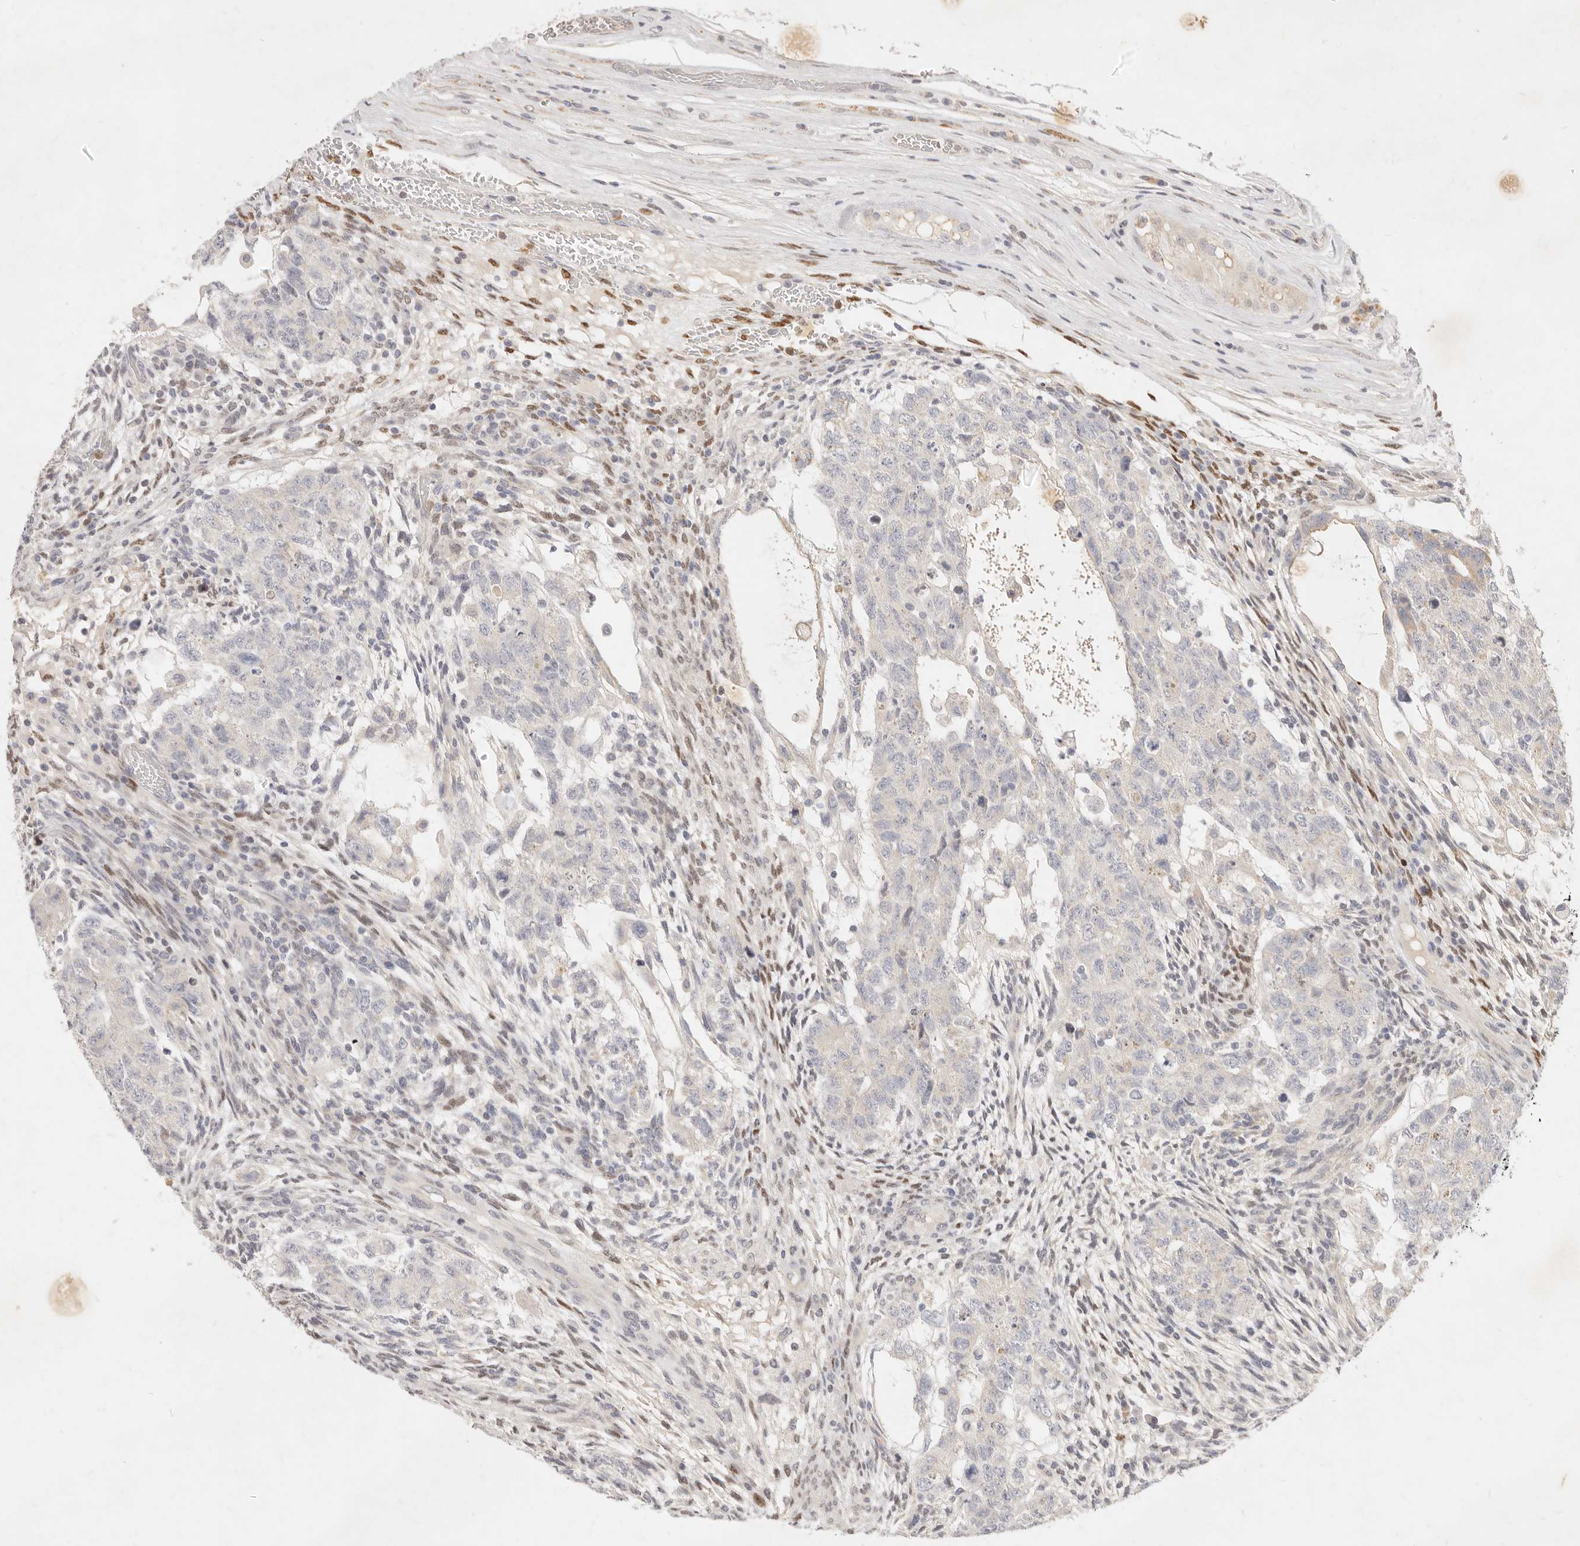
{"staining": {"intensity": "negative", "quantity": "none", "location": "none"}, "tissue": "testis cancer", "cell_type": "Tumor cells", "image_type": "cancer", "snomed": [{"axis": "morphology", "description": "Normal tissue, NOS"}, {"axis": "morphology", "description": "Carcinoma, Embryonal, NOS"}, {"axis": "topography", "description": "Testis"}], "caption": "This is a micrograph of immunohistochemistry staining of testis embryonal carcinoma, which shows no expression in tumor cells.", "gene": "ASCL3", "patient": {"sex": "male", "age": 36}}